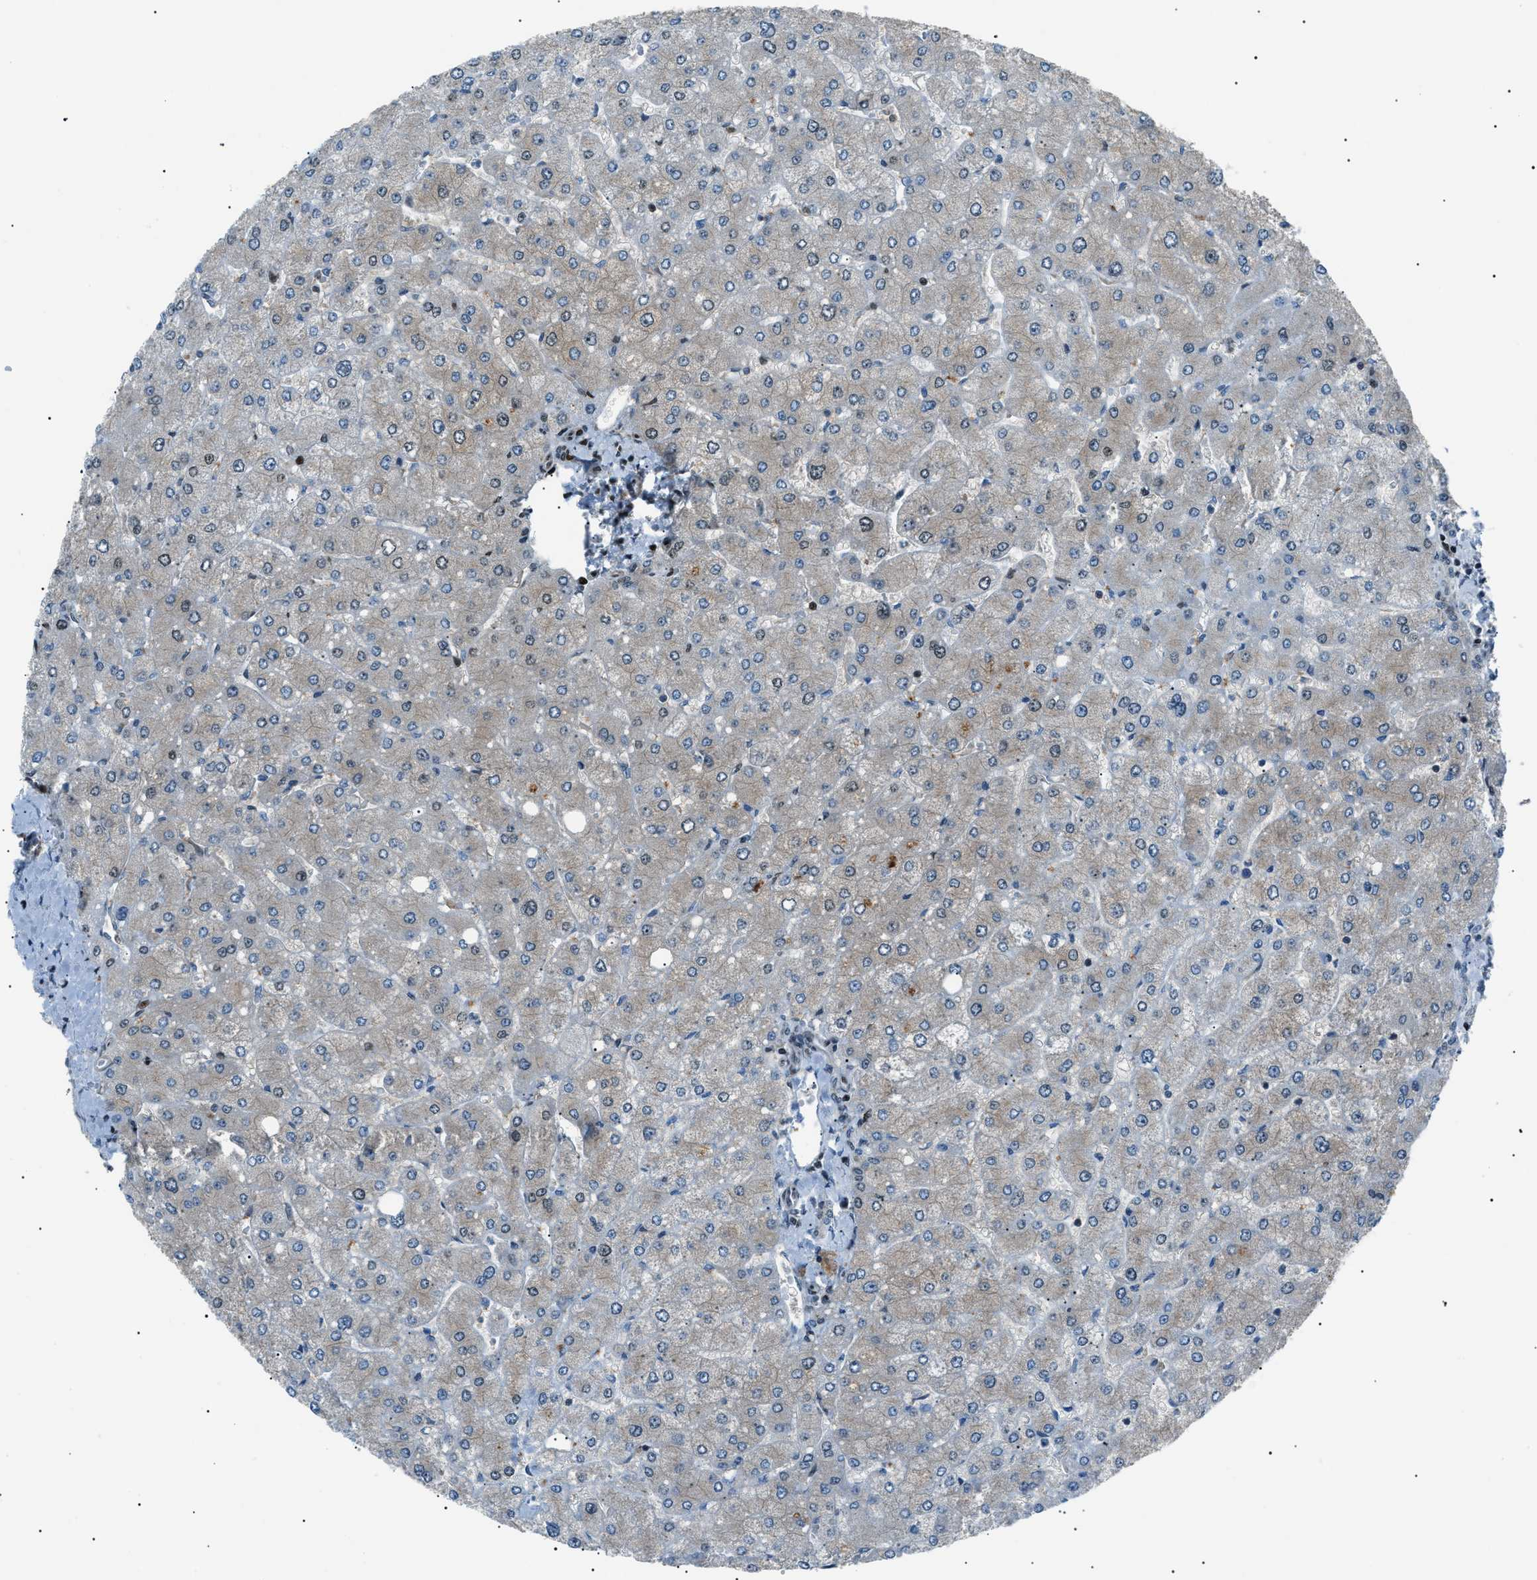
{"staining": {"intensity": "weak", "quantity": "25%-75%", "location": "nuclear"}, "tissue": "liver", "cell_type": "Cholangiocytes", "image_type": "normal", "snomed": [{"axis": "morphology", "description": "Normal tissue, NOS"}, {"axis": "topography", "description": "Liver"}], "caption": "Immunohistochemistry (IHC) micrograph of benign liver: liver stained using IHC displays low levels of weak protein expression localized specifically in the nuclear of cholangiocytes, appearing as a nuclear brown color.", "gene": "PRKX", "patient": {"sex": "male", "age": 55}}